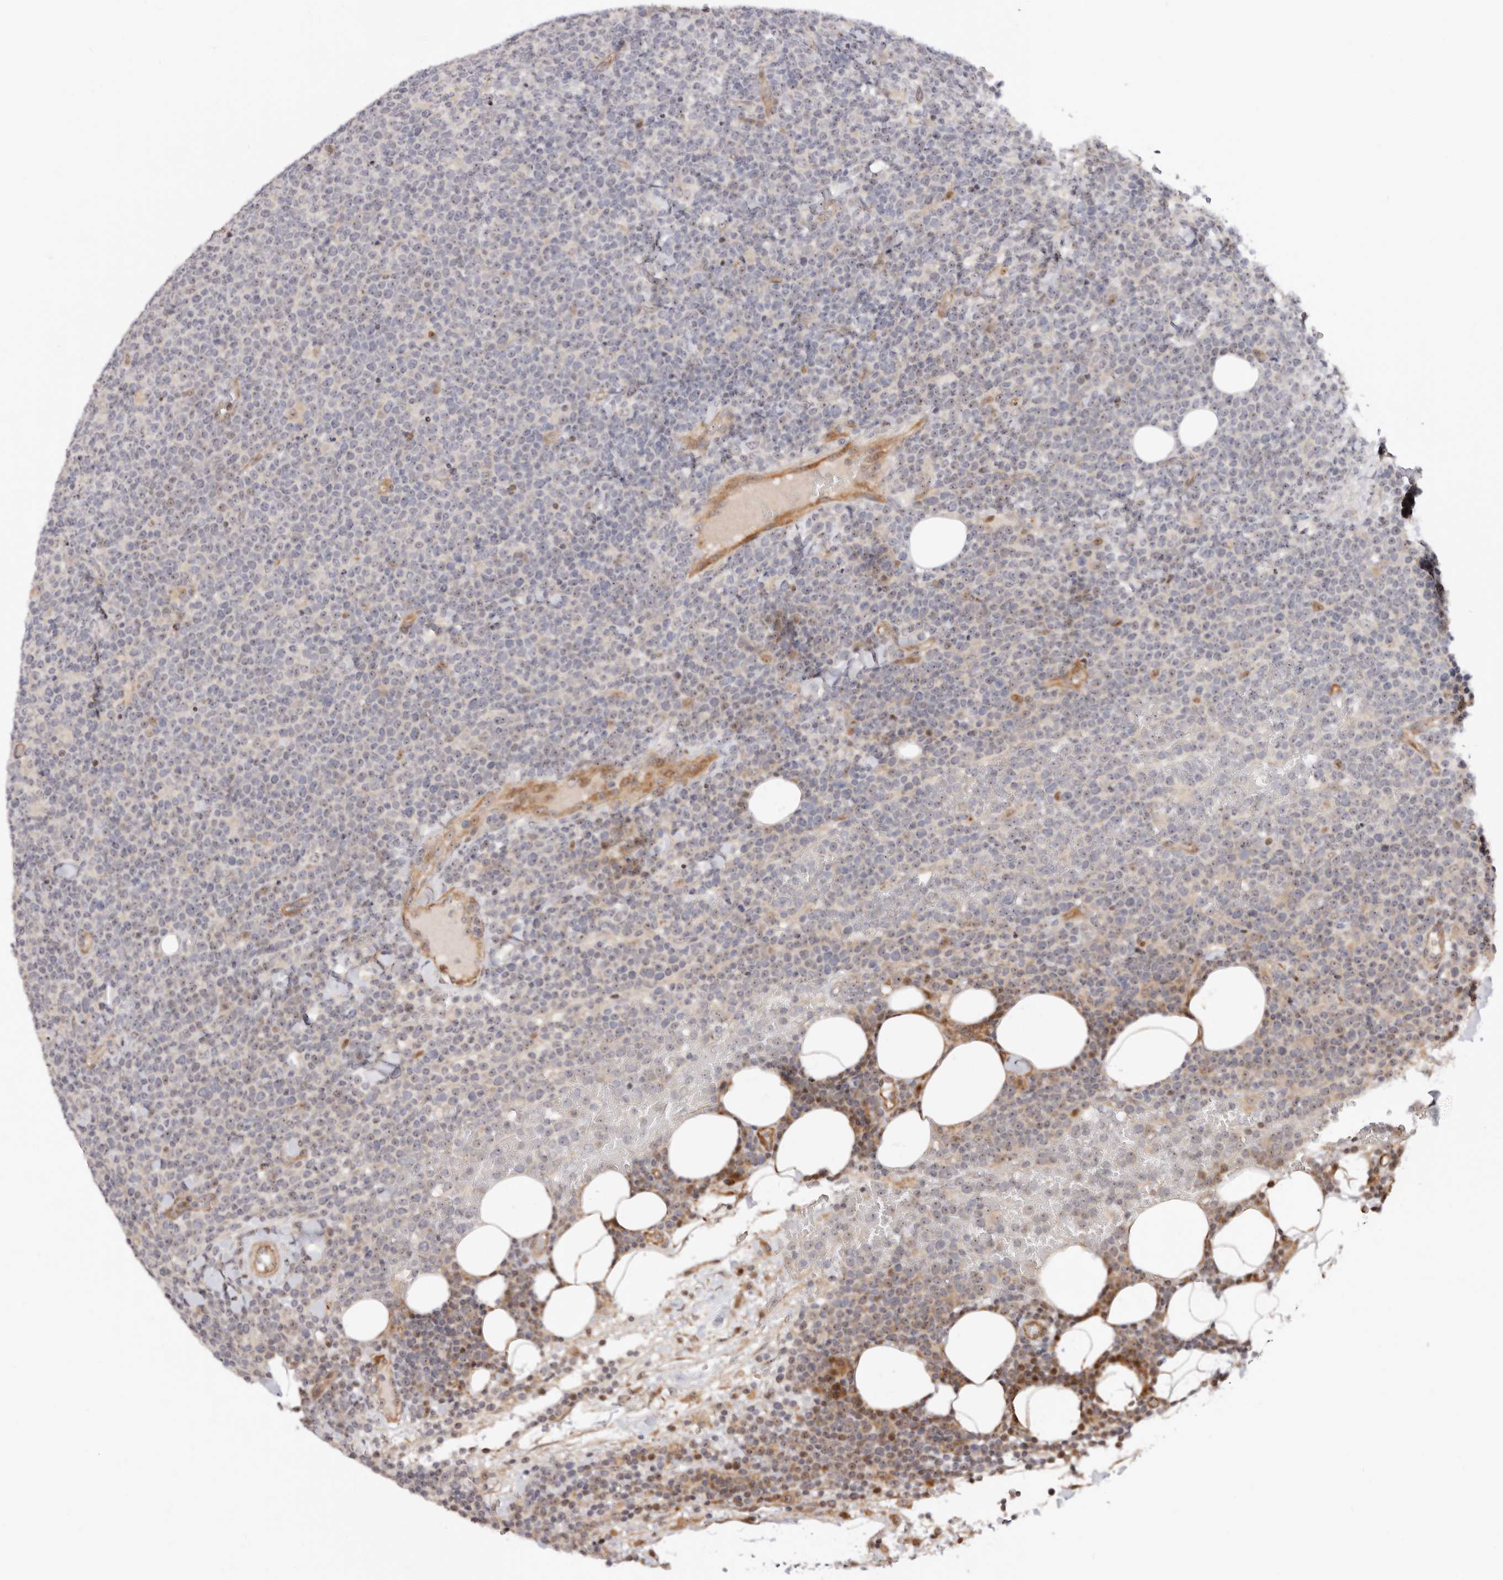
{"staining": {"intensity": "negative", "quantity": "none", "location": "none"}, "tissue": "lymphoma", "cell_type": "Tumor cells", "image_type": "cancer", "snomed": [{"axis": "morphology", "description": "Malignant lymphoma, non-Hodgkin's type, High grade"}, {"axis": "topography", "description": "Lymph node"}], "caption": "This histopathology image is of high-grade malignant lymphoma, non-Hodgkin's type stained with immunohistochemistry (IHC) to label a protein in brown with the nuclei are counter-stained blue. There is no staining in tumor cells. (DAB (3,3'-diaminobenzidine) immunohistochemistry with hematoxylin counter stain).", "gene": "ODF2L", "patient": {"sex": "male", "age": 61}}